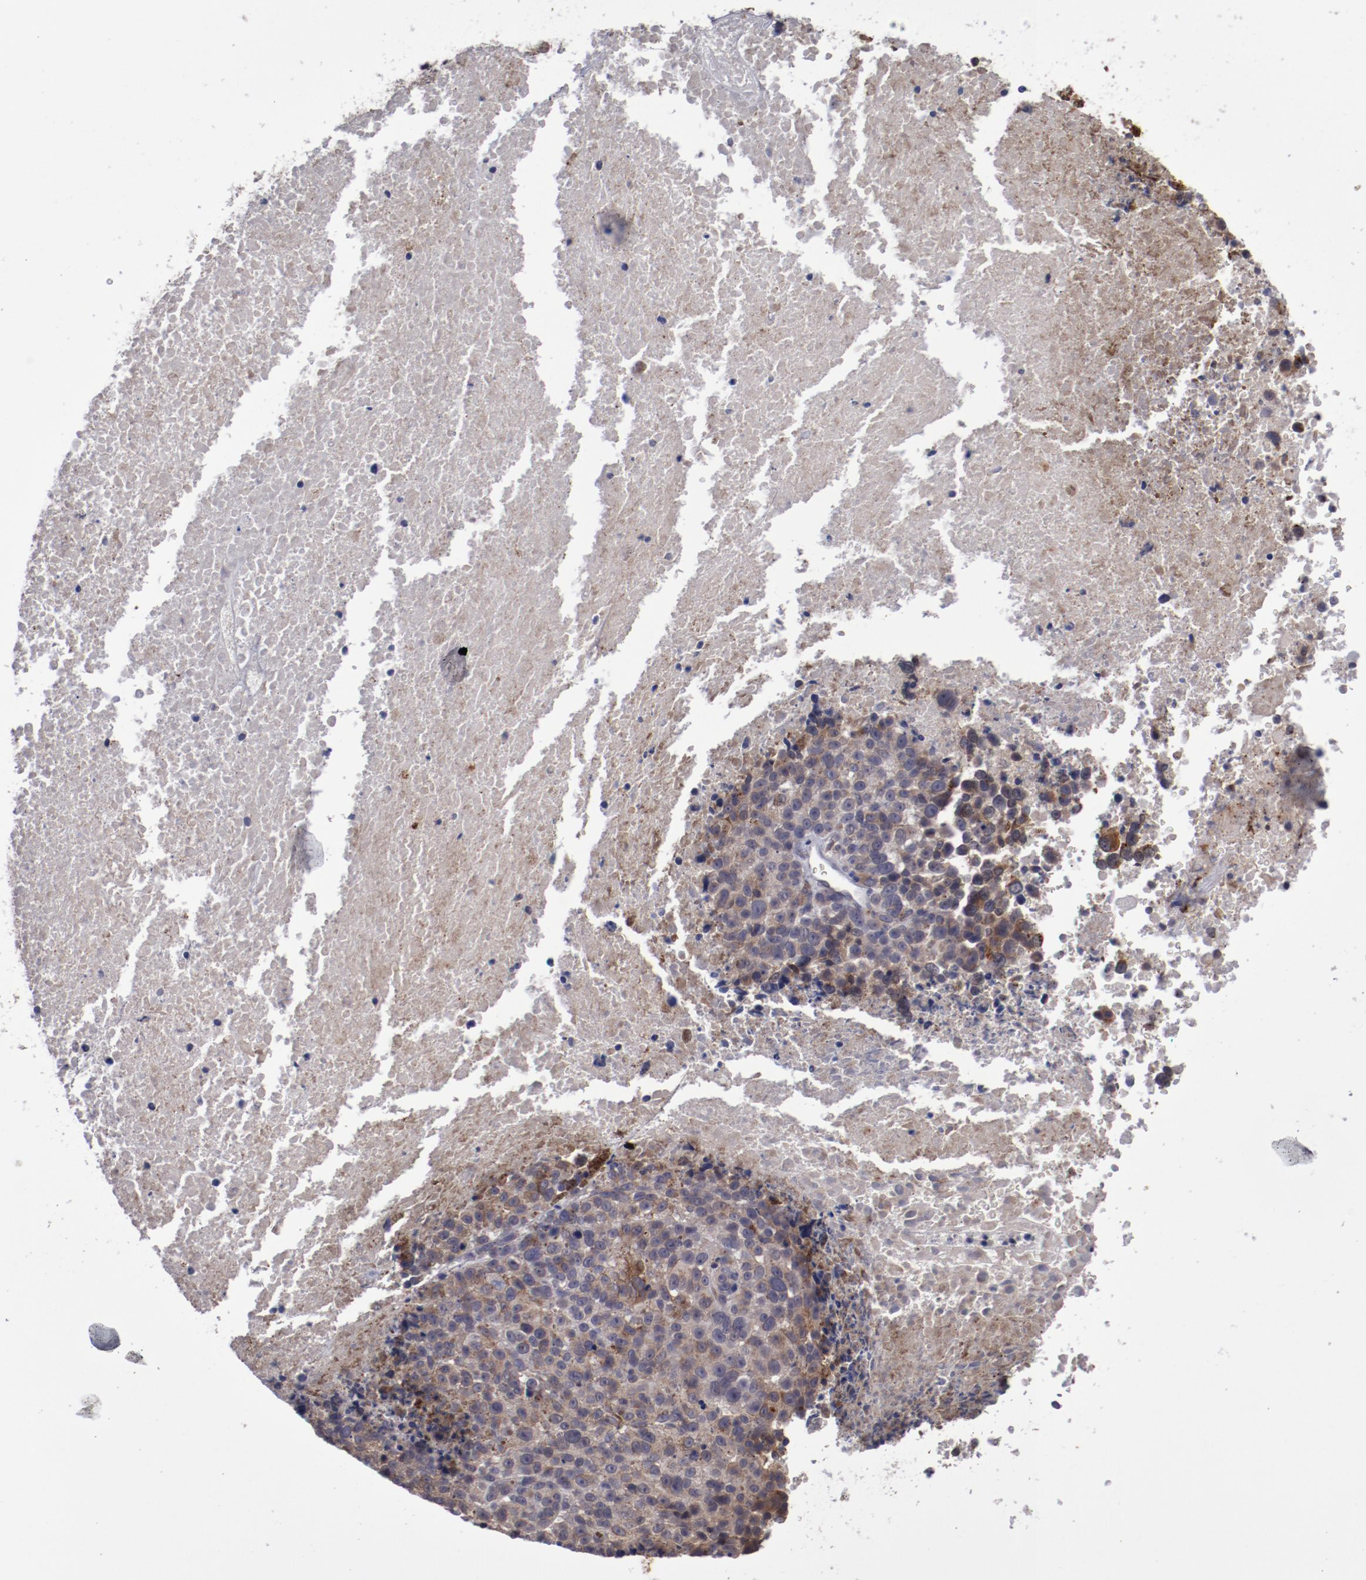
{"staining": {"intensity": "weak", "quantity": ">75%", "location": "cytoplasmic/membranous"}, "tissue": "melanoma", "cell_type": "Tumor cells", "image_type": "cancer", "snomed": [{"axis": "morphology", "description": "Malignant melanoma, Metastatic site"}, {"axis": "topography", "description": "Cerebral cortex"}], "caption": "This micrograph reveals malignant melanoma (metastatic site) stained with immunohistochemistry to label a protein in brown. The cytoplasmic/membranous of tumor cells show weak positivity for the protein. Nuclei are counter-stained blue.", "gene": "IL12A", "patient": {"sex": "female", "age": 52}}